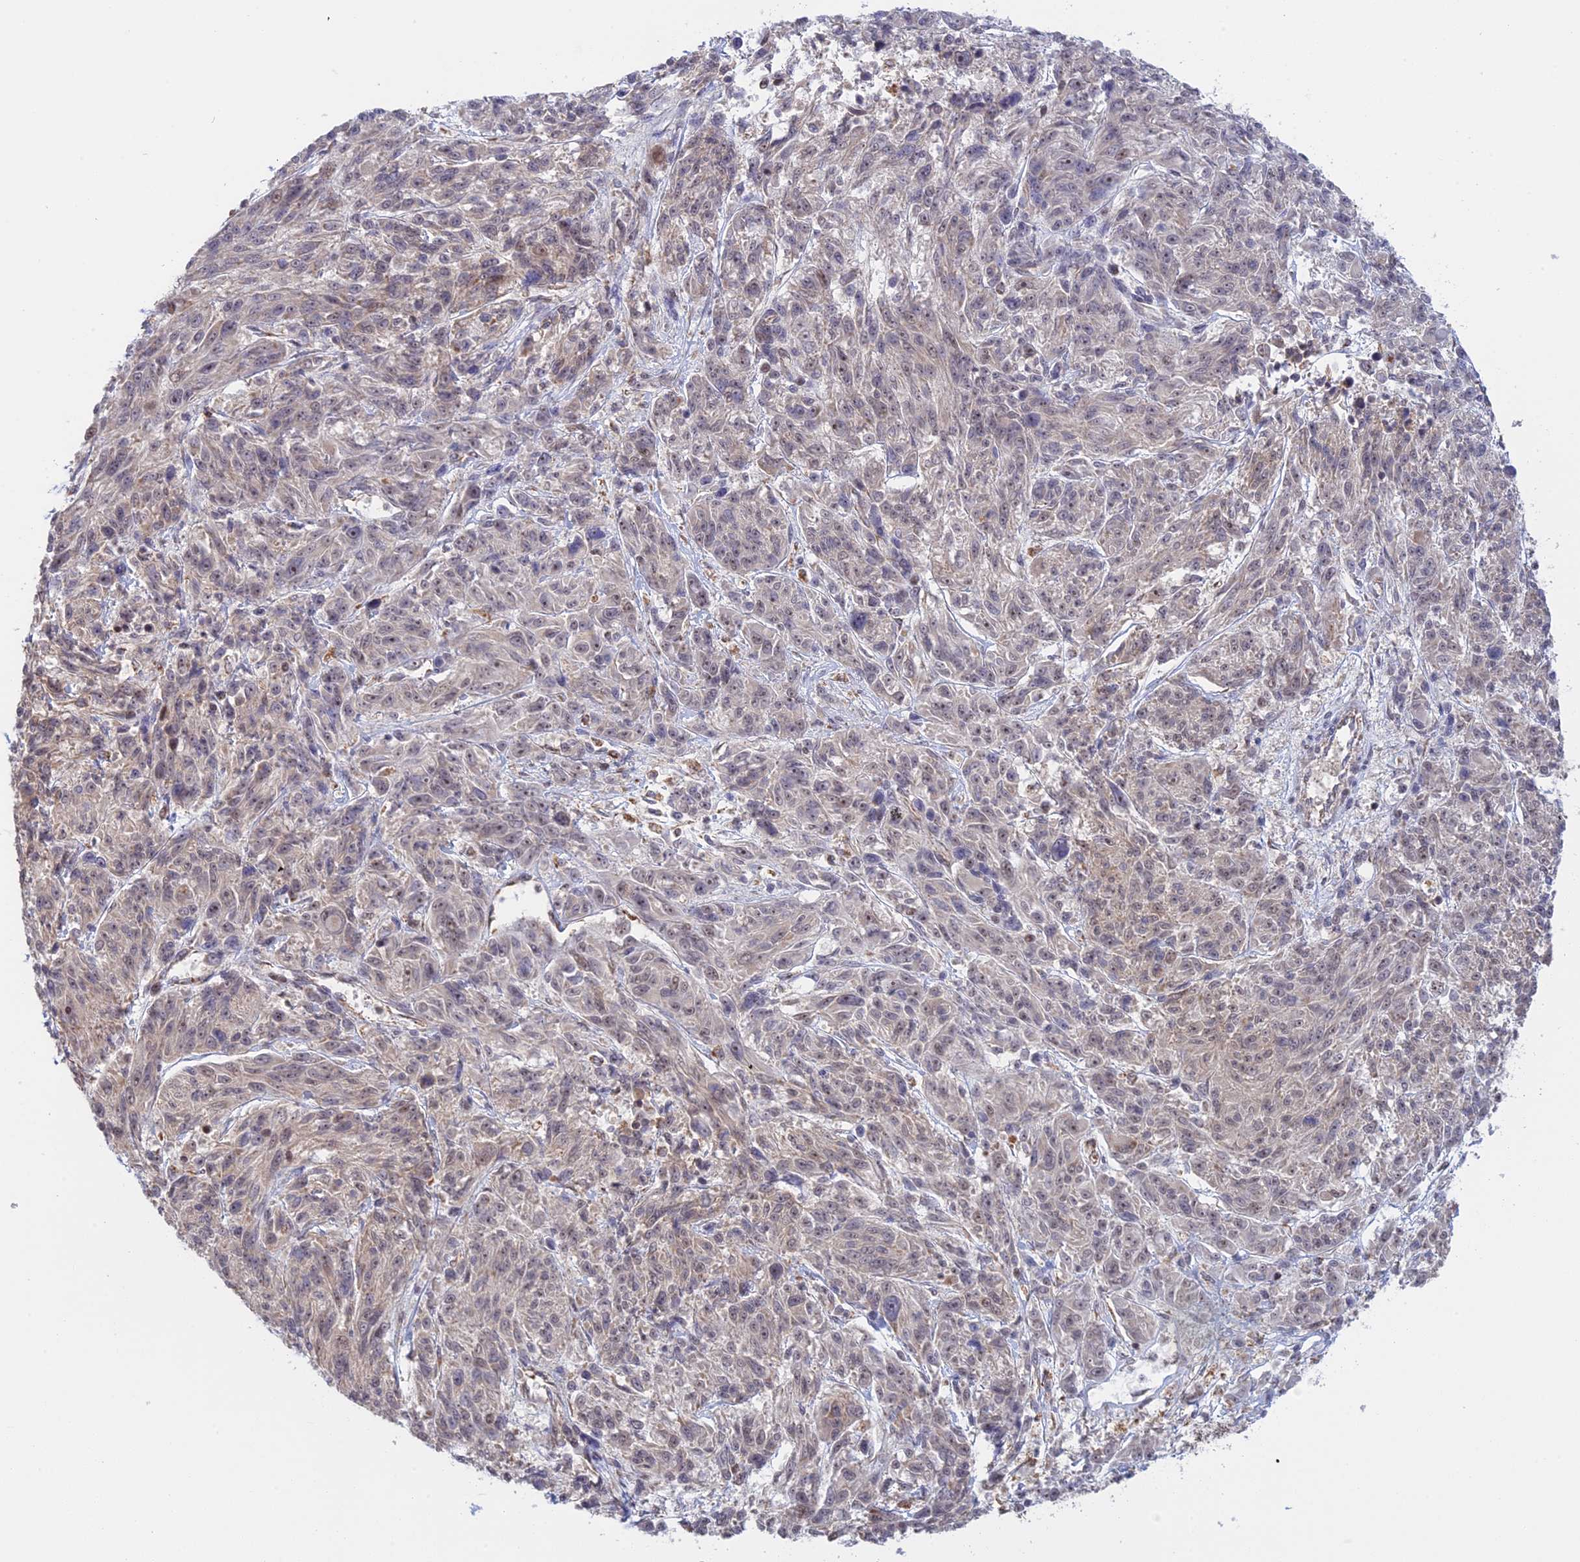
{"staining": {"intensity": "weak", "quantity": "<25%", "location": "cytoplasmic/membranous"}, "tissue": "melanoma", "cell_type": "Tumor cells", "image_type": "cancer", "snomed": [{"axis": "morphology", "description": "Malignant melanoma, NOS"}, {"axis": "topography", "description": "Skin"}], "caption": "Malignant melanoma stained for a protein using immunohistochemistry exhibits no expression tumor cells.", "gene": "GSKIP", "patient": {"sex": "male", "age": 53}}